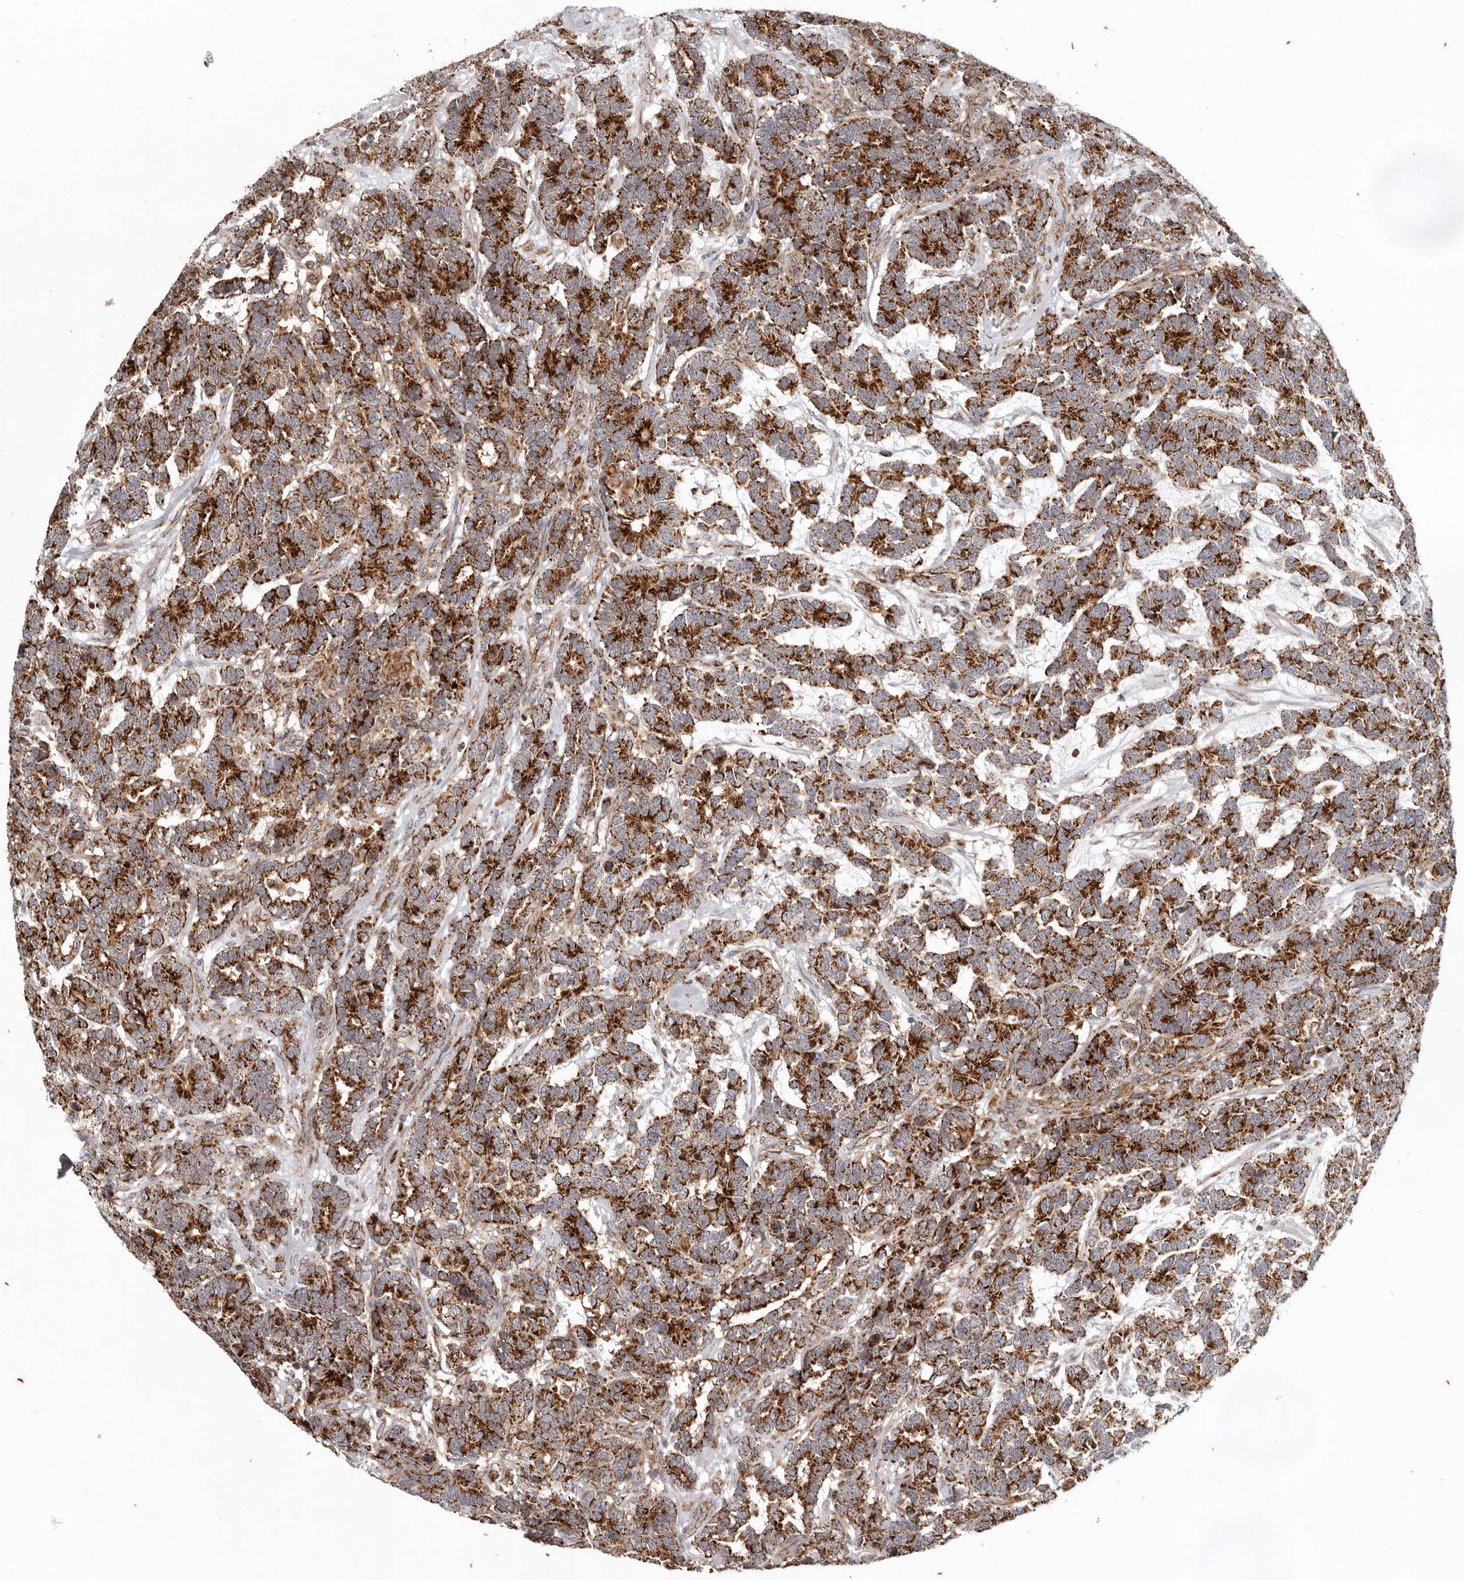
{"staining": {"intensity": "strong", "quantity": ">75%", "location": "cytoplasmic/membranous"}, "tissue": "testis cancer", "cell_type": "Tumor cells", "image_type": "cancer", "snomed": [{"axis": "morphology", "description": "Carcinoma, Embryonal, NOS"}, {"axis": "topography", "description": "Testis"}], "caption": "Protein expression analysis of human testis embryonal carcinoma reveals strong cytoplasmic/membranous staining in about >75% of tumor cells.", "gene": "MRPS10", "patient": {"sex": "male", "age": 26}}